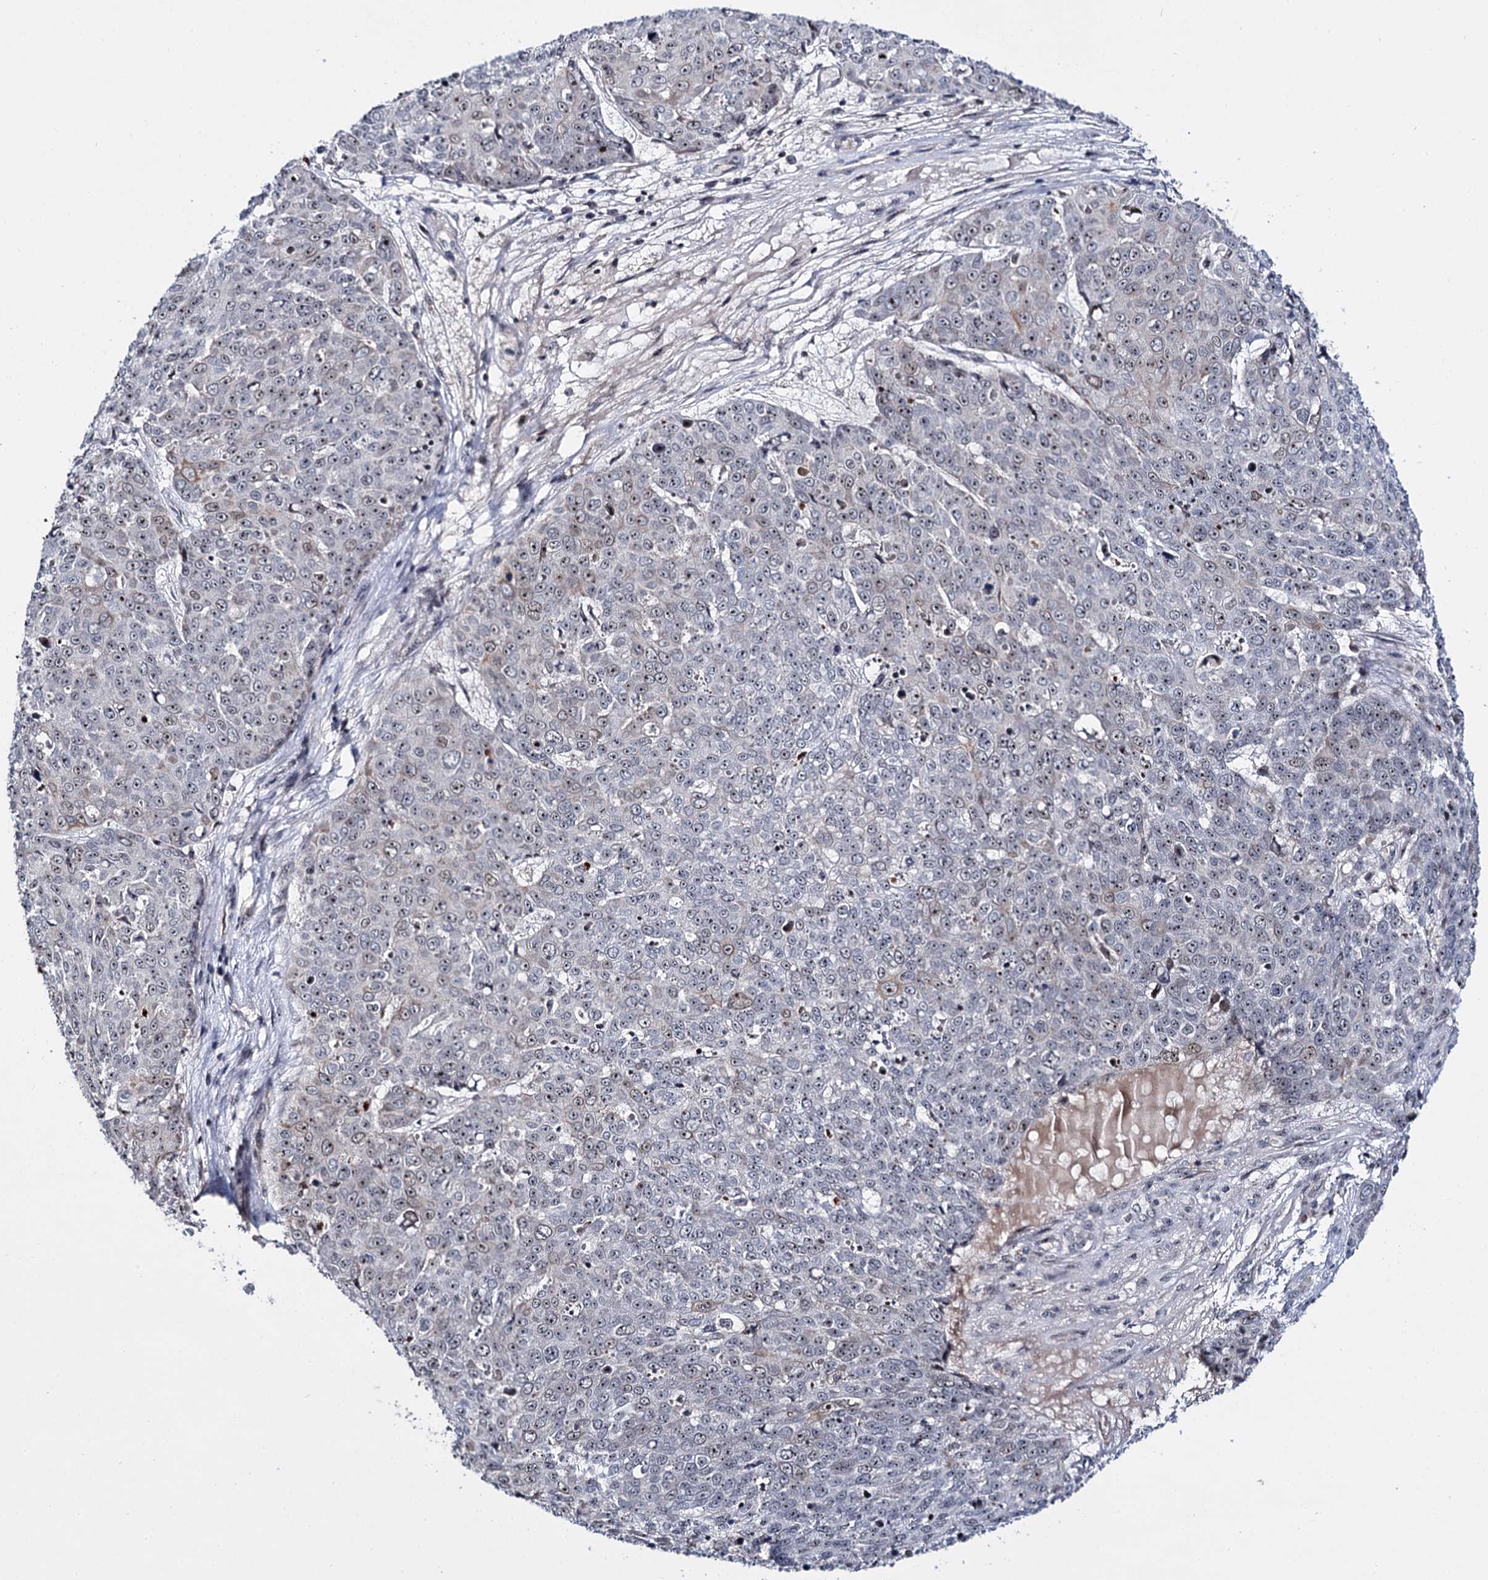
{"staining": {"intensity": "weak", "quantity": "<25%", "location": "nuclear"}, "tissue": "skin cancer", "cell_type": "Tumor cells", "image_type": "cancer", "snomed": [{"axis": "morphology", "description": "Squamous cell carcinoma, NOS"}, {"axis": "topography", "description": "Skin"}], "caption": "High magnification brightfield microscopy of skin cancer stained with DAB (brown) and counterstained with hematoxylin (blue): tumor cells show no significant expression.", "gene": "SUPT20H", "patient": {"sex": "male", "age": 71}}